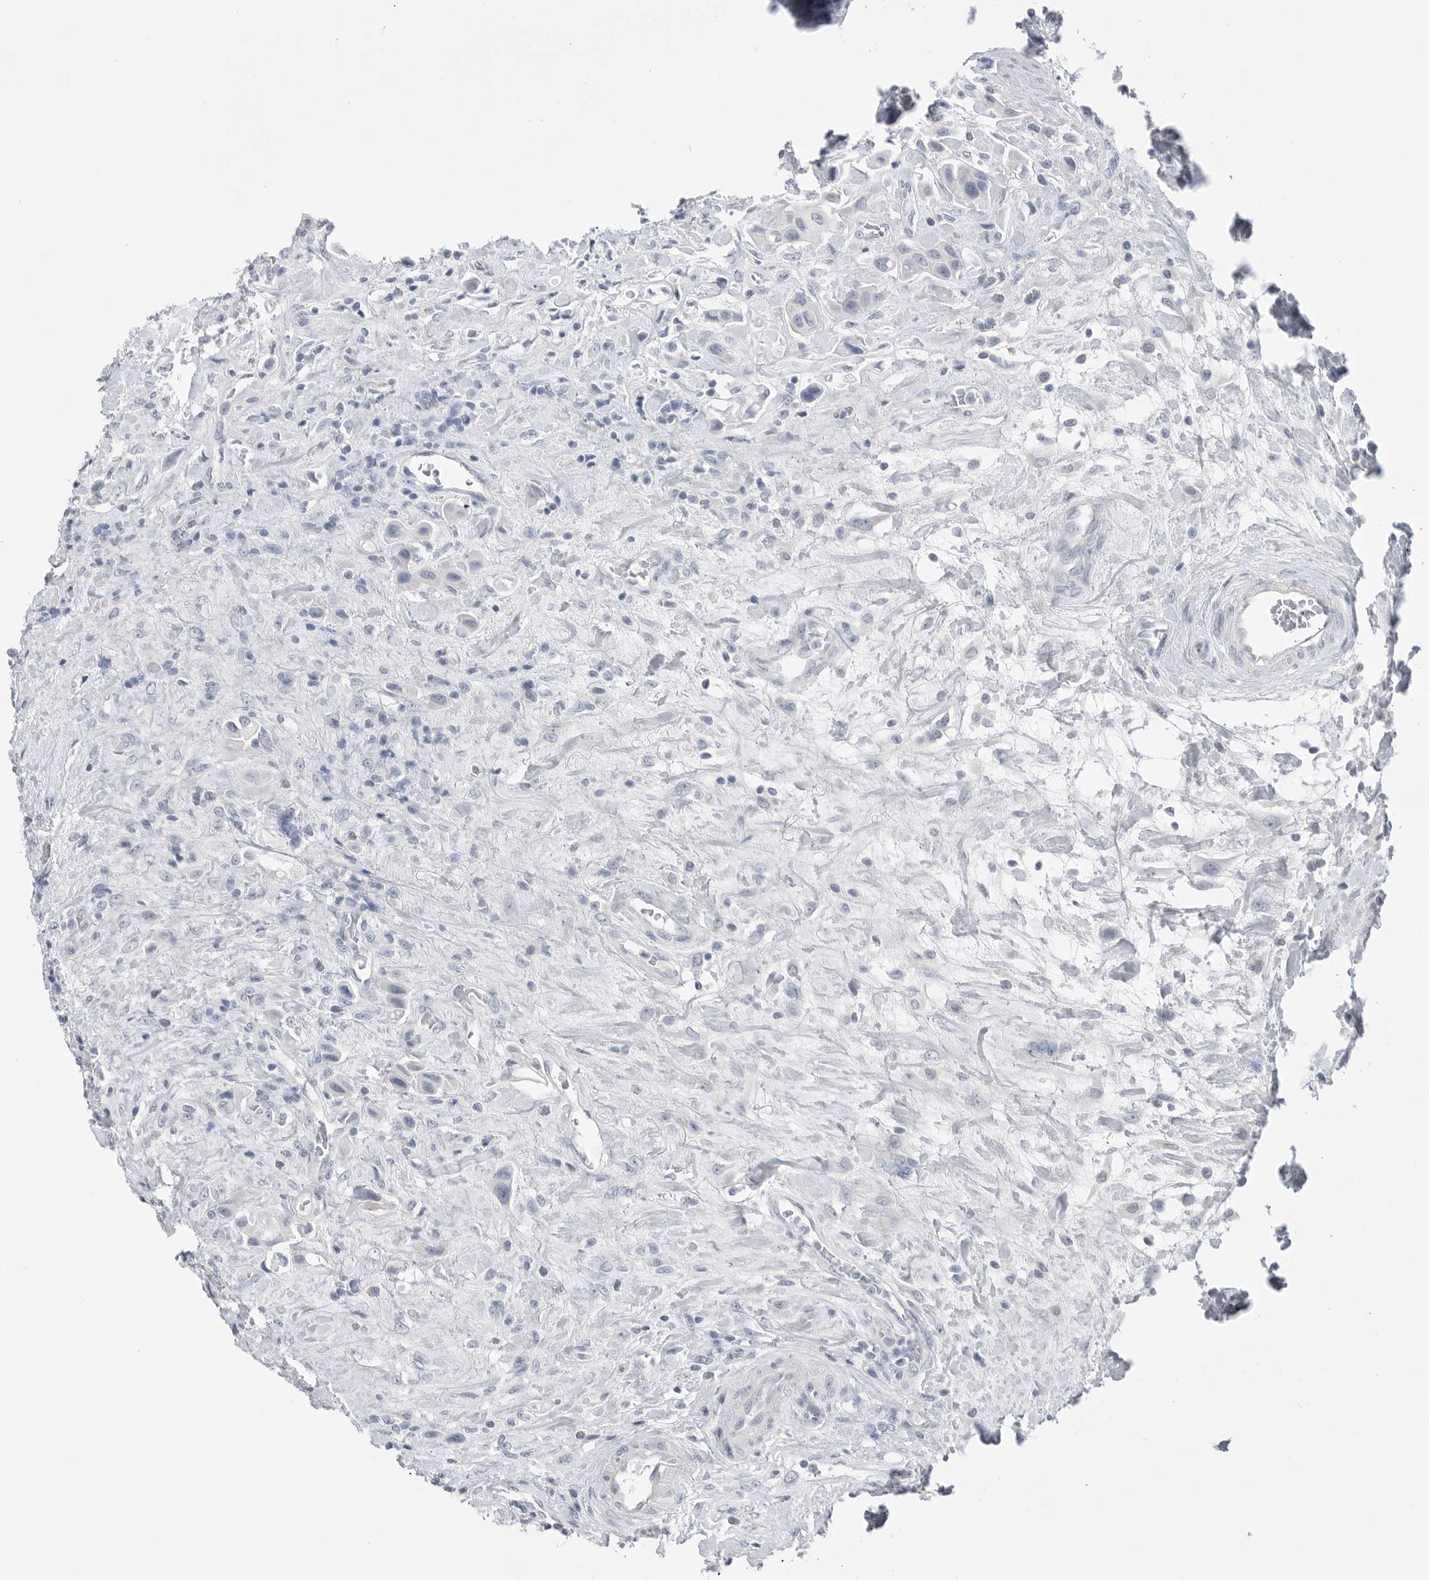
{"staining": {"intensity": "negative", "quantity": "none", "location": "none"}, "tissue": "urothelial cancer", "cell_type": "Tumor cells", "image_type": "cancer", "snomed": [{"axis": "morphology", "description": "Urothelial carcinoma, High grade"}, {"axis": "topography", "description": "Urinary bladder"}], "caption": "A micrograph of human high-grade urothelial carcinoma is negative for staining in tumor cells.", "gene": "ABHD12", "patient": {"sex": "male", "age": 50}}